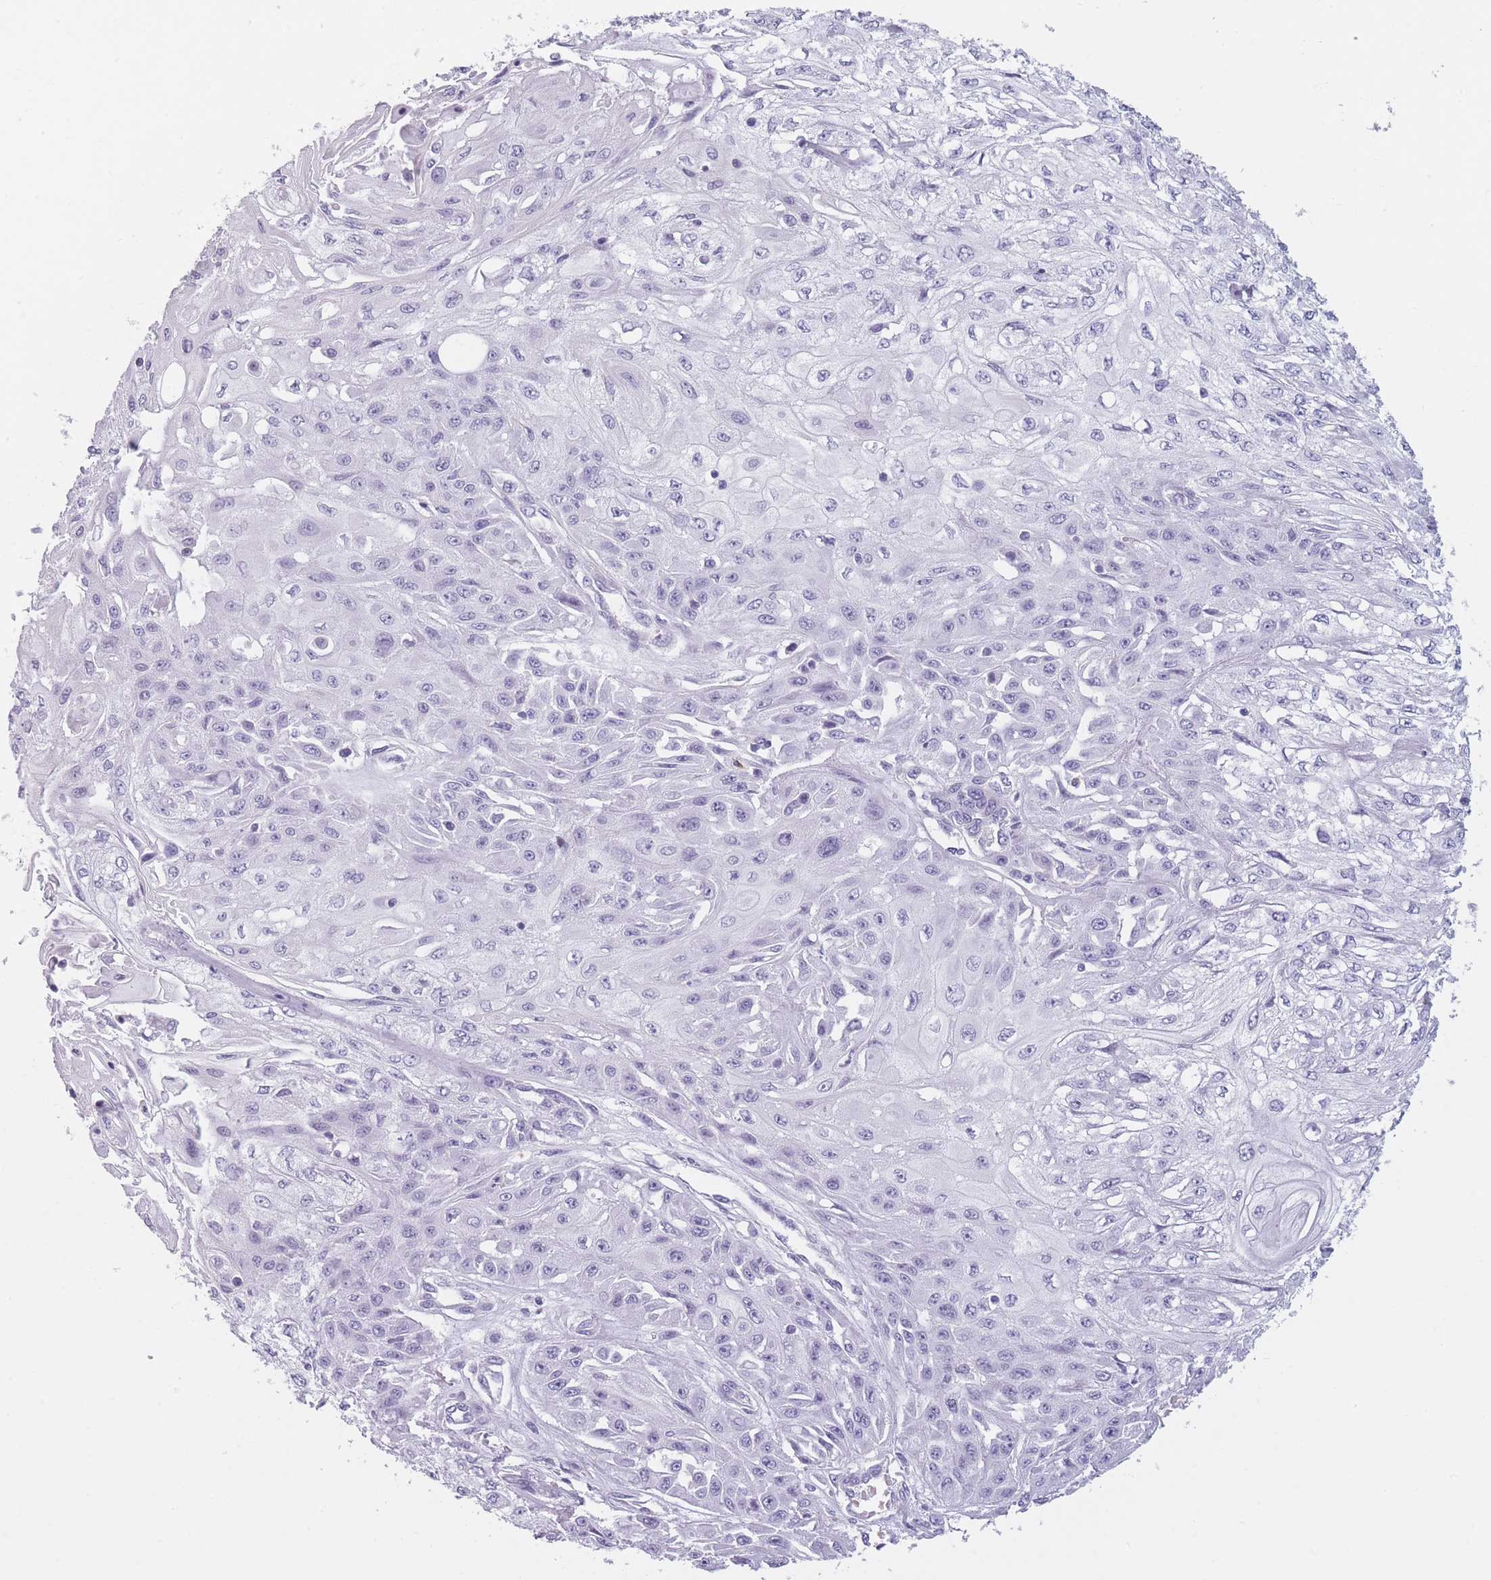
{"staining": {"intensity": "negative", "quantity": "none", "location": "none"}, "tissue": "skin cancer", "cell_type": "Tumor cells", "image_type": "cancer", "snomed": [{"axis": "morphology", "description": "Squamous cell carcinoma, NOS"}, {"axis": "morphology", "description": "Squamous cell carcinoma, metastatic, NOS"}, {"axis": "topography", "description": "Skin"}, {"axis": "topography", "description": "Lymph node"}], "caption": "The immunohistochemistry (IHC) histopathology image has no significant expression in tumor cells of skin cancer tissue.", "gene": "GGT1", "patient": {"sex": "male", "age": 75}}